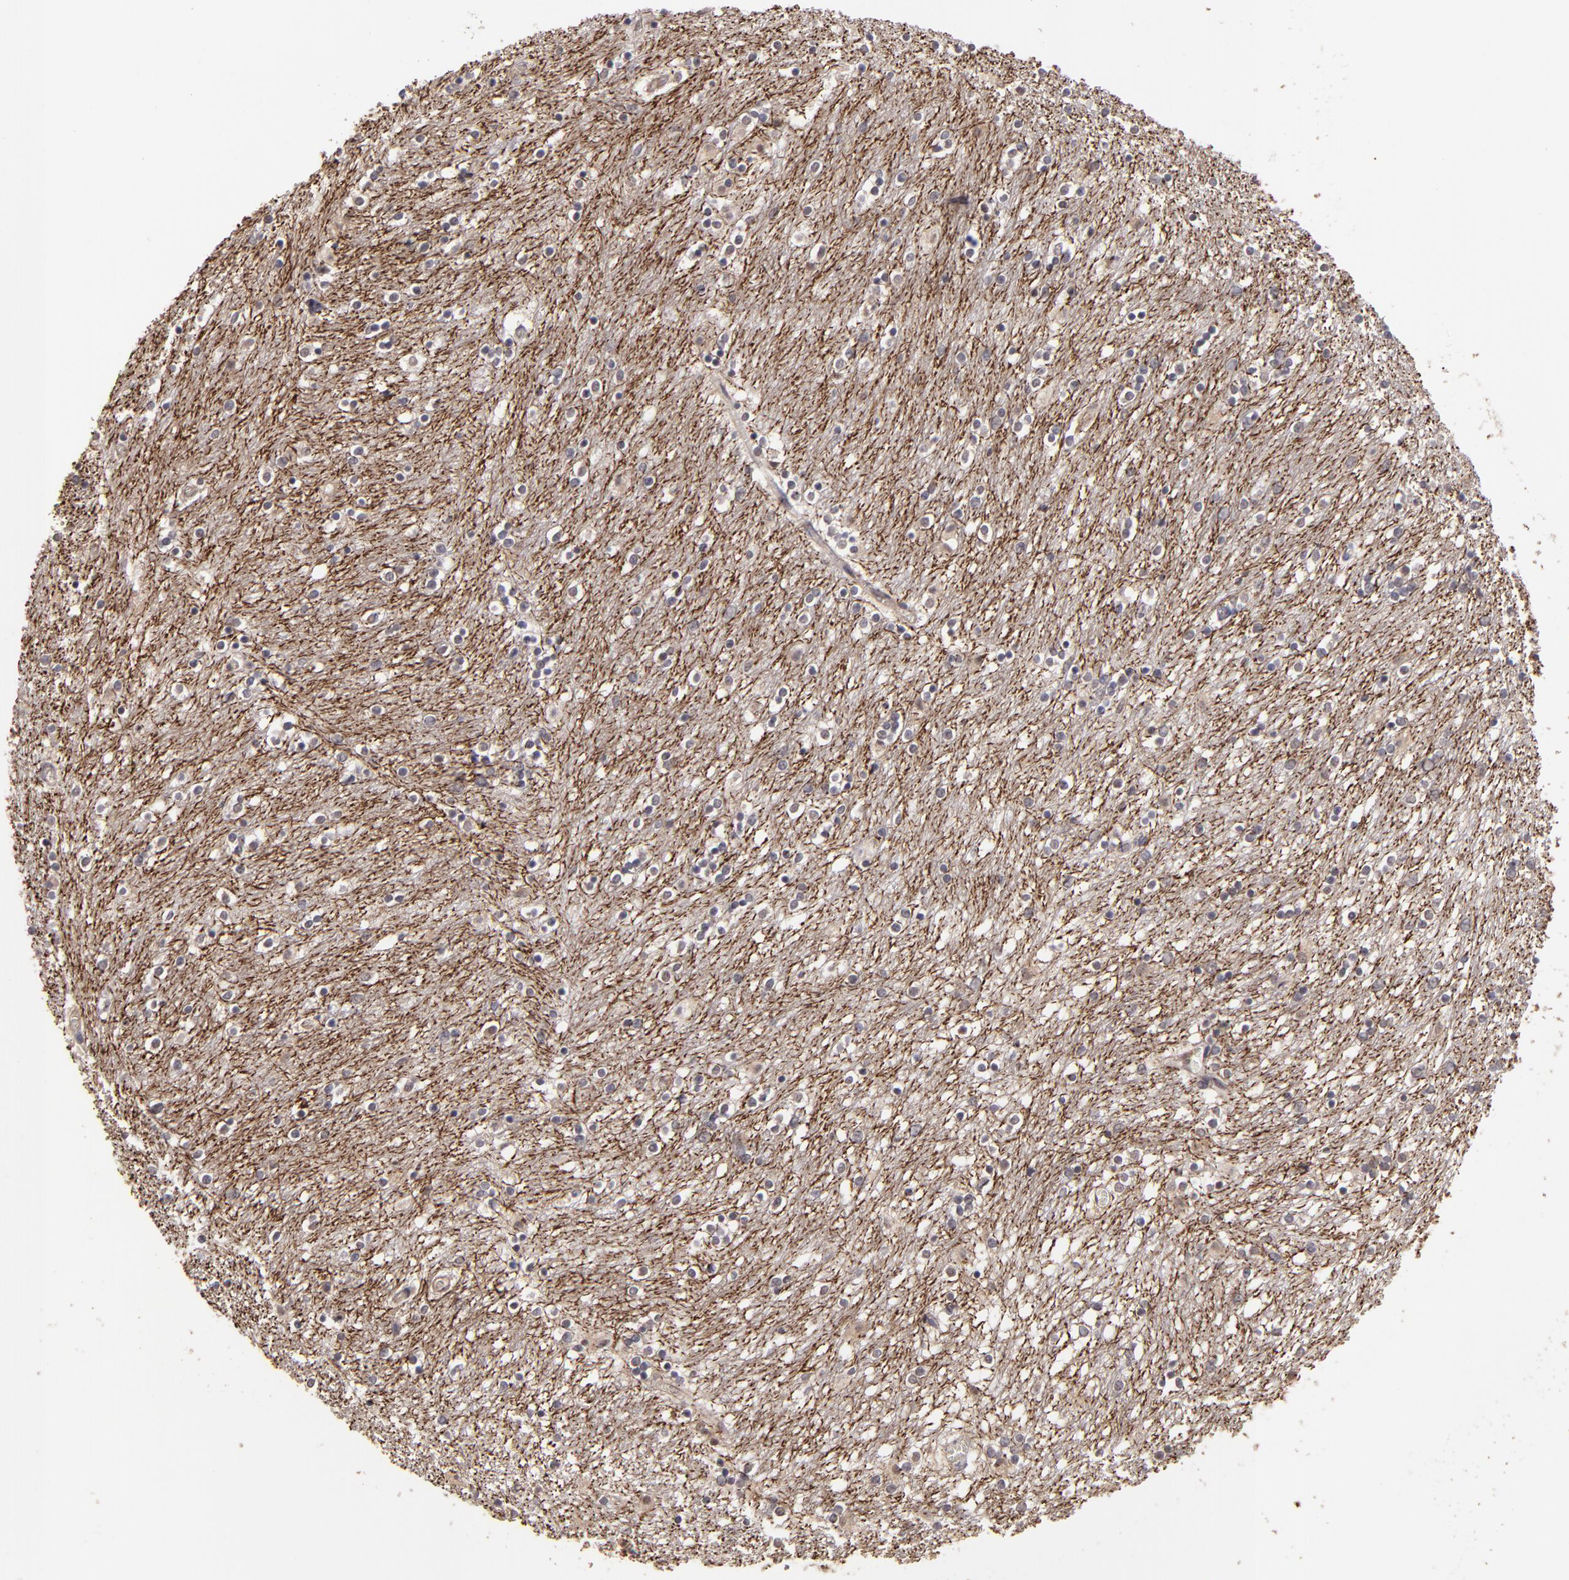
{"staining": {"intensity": "negative", "quantity": "none", "location": "none"}, "tissue": "caudate", "cell_type": "Glial cells", "image_type": "normal", "snomed": [{"axis": "morphology", "description": "Normal tissue, NOS"}, {"axis": "topography", "description": "Lateral ventricle wall"}], "caption": "Caudate stained for a protein using IHC displays no positivity glial cells.", "gene": "SIPA1L1", "patient": {"sex": "female", "age": 54}}